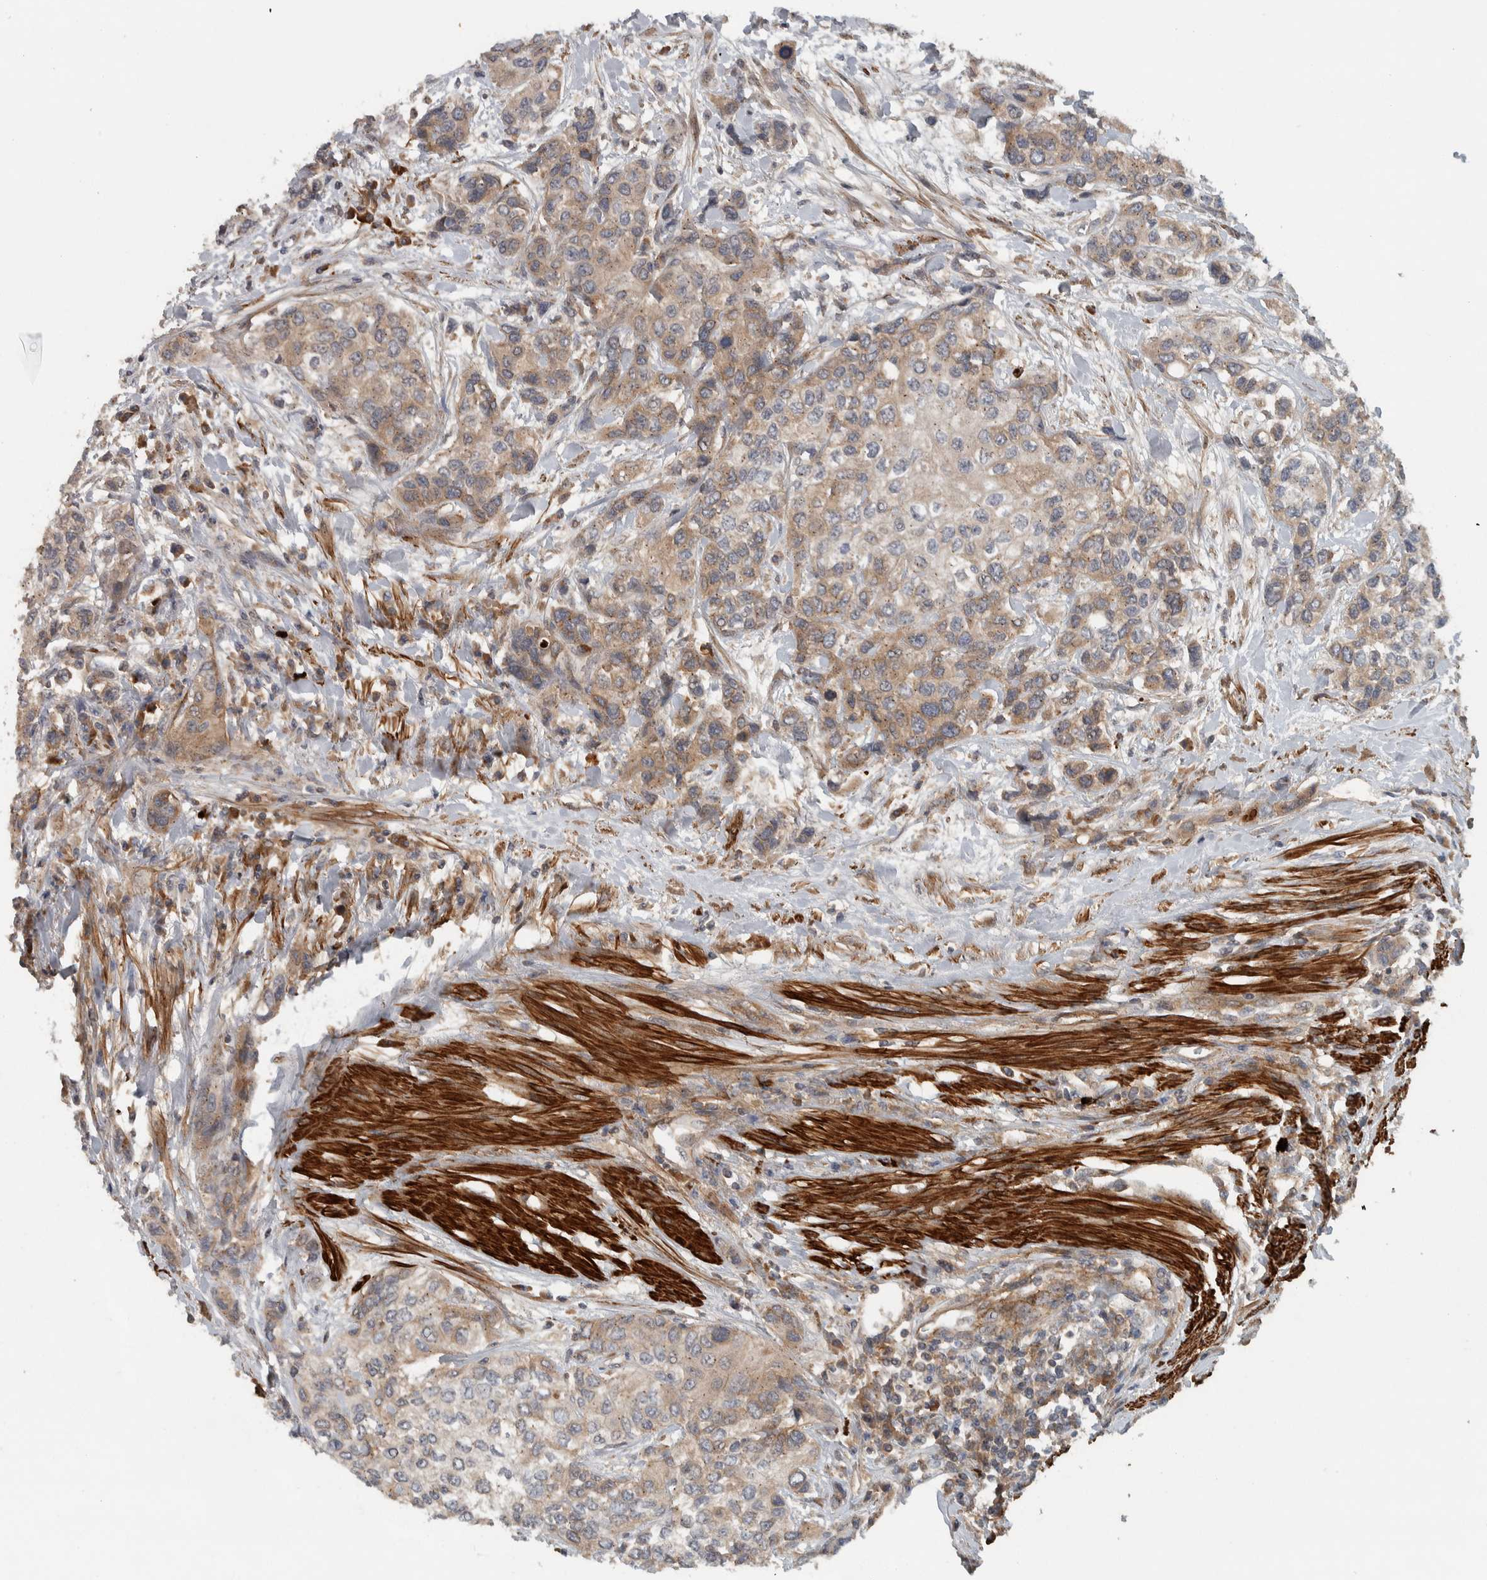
{"staining": {"intensity": "weak", "quantity": ">75%", "location": "cytoplasmic/membranous"}, "tissue": "urothelial cancer", "cell_type": "Tumor cells", "image_type": "cancer", "snomed": [{"axis": "morphology", "description": "Urothelial carcinoma, High grade"}, {"axis": "topography", "description": "Urinary bladder"}], "caption": "Immunohistochemical staining of human urothelial carcinoma (high-grade) shows low levels of weak cytoplasmic/membranous expression in about >75% of tumor cells.", "gene": "LBHD1", "patient": {"sex": "female", "age": 56}}